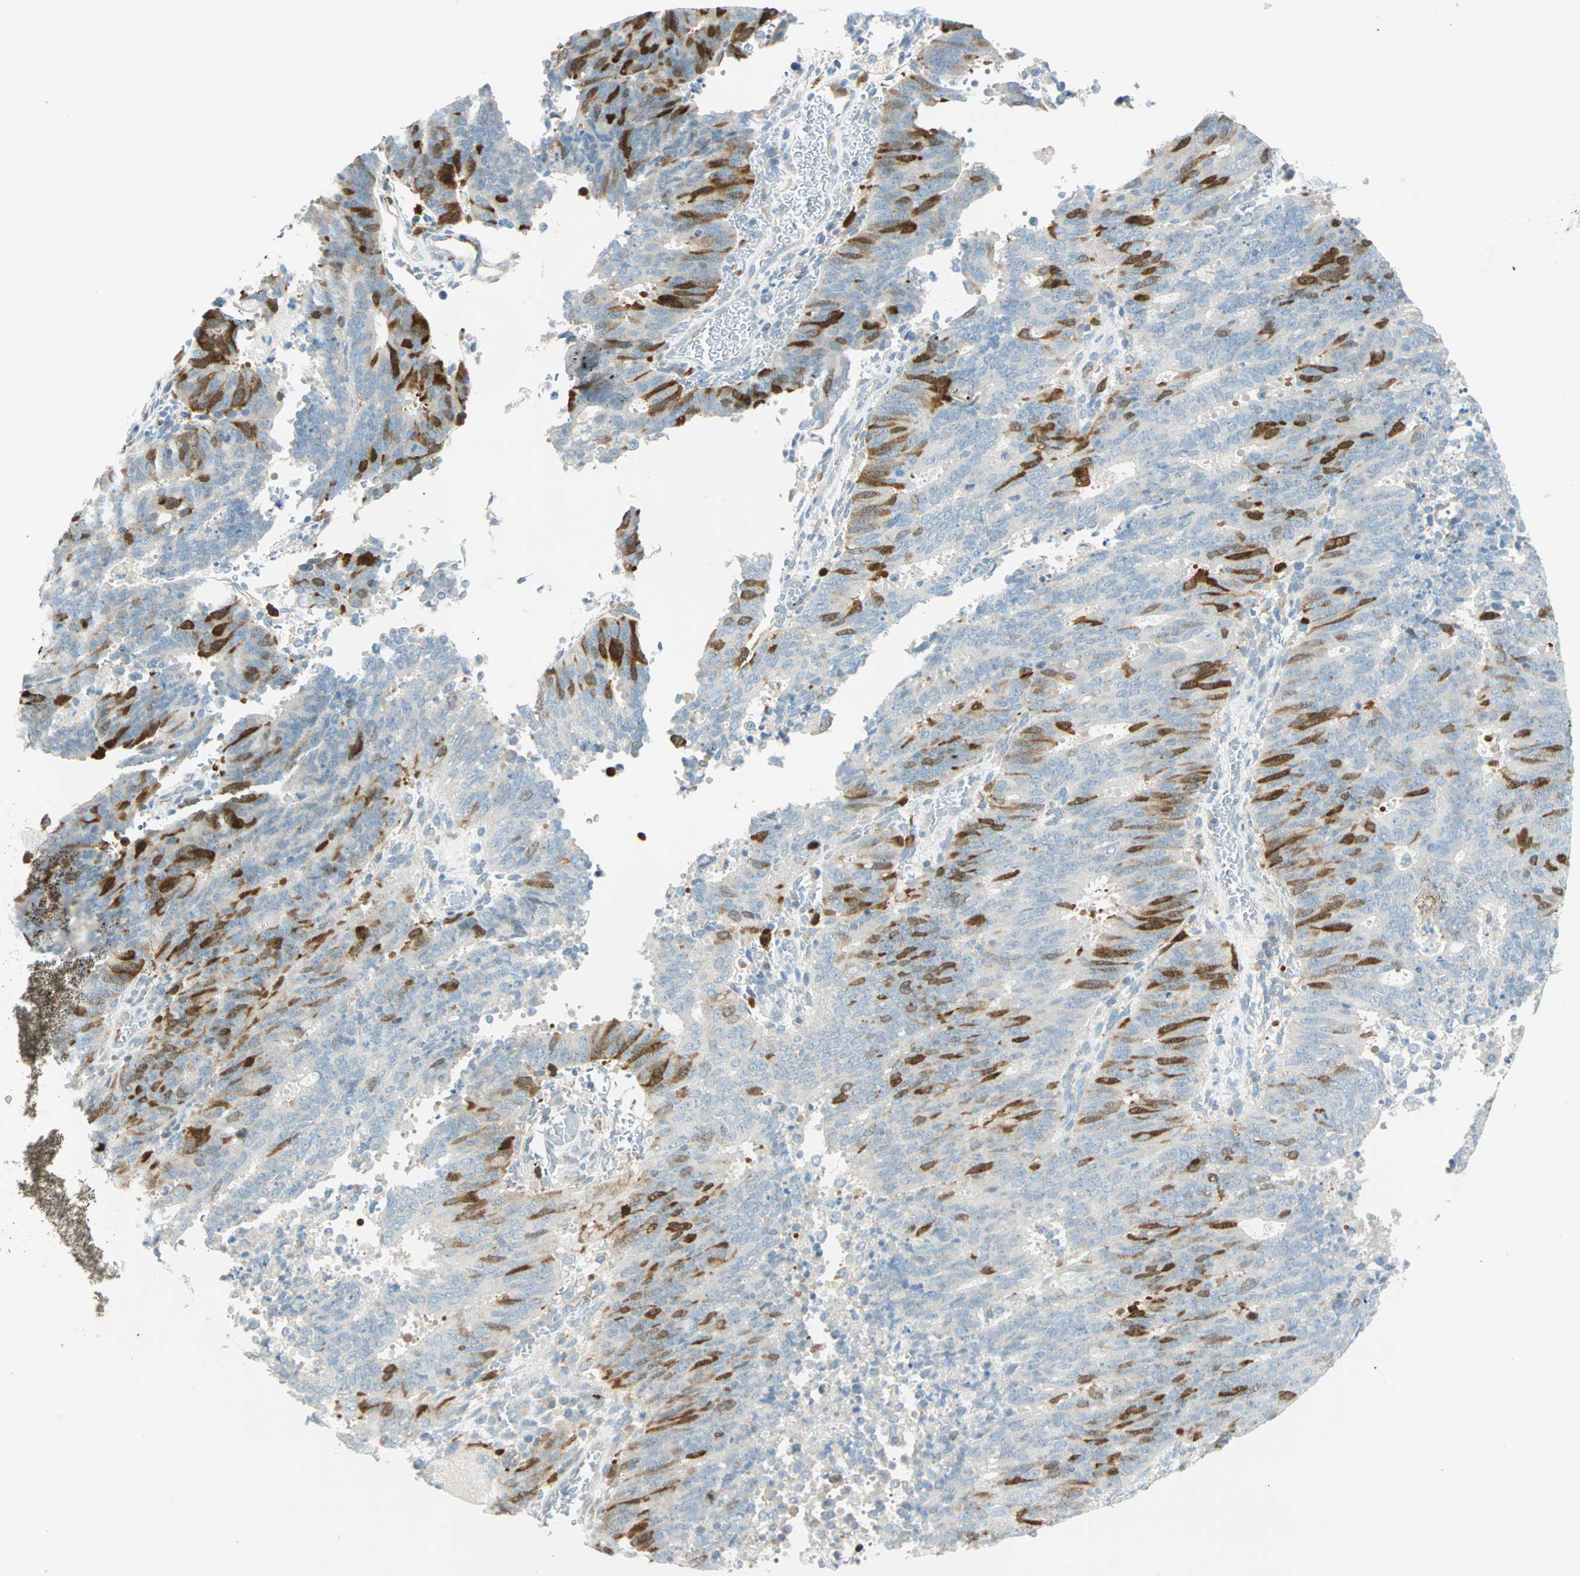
{"staining": {"intensity": "moderate", "quantity": "<25%", "location": "cytoplasmic/membranous"}, "tissue": "cervical cancer", "cell_type": "Tumor cells", "image_type": "cancer", "snomed": [{"axis": "morphology", "description": "Adenocarcinoma, NOS"}, {"axis": "topography", "description": "Cervix"}], "caption": "Tumor cells reveal moderate cytoplasmic/membranous positivity in about <25% of cells in adenocarcinoma (cervical). Using DAB (3,3'-diaminobenzidine) (brown) and hematoxylin (blue) stains, captured at high magnification using brightfield microscopy.", "gene": "PTTG1", "patient": {"sex": "female", "age": 44}}